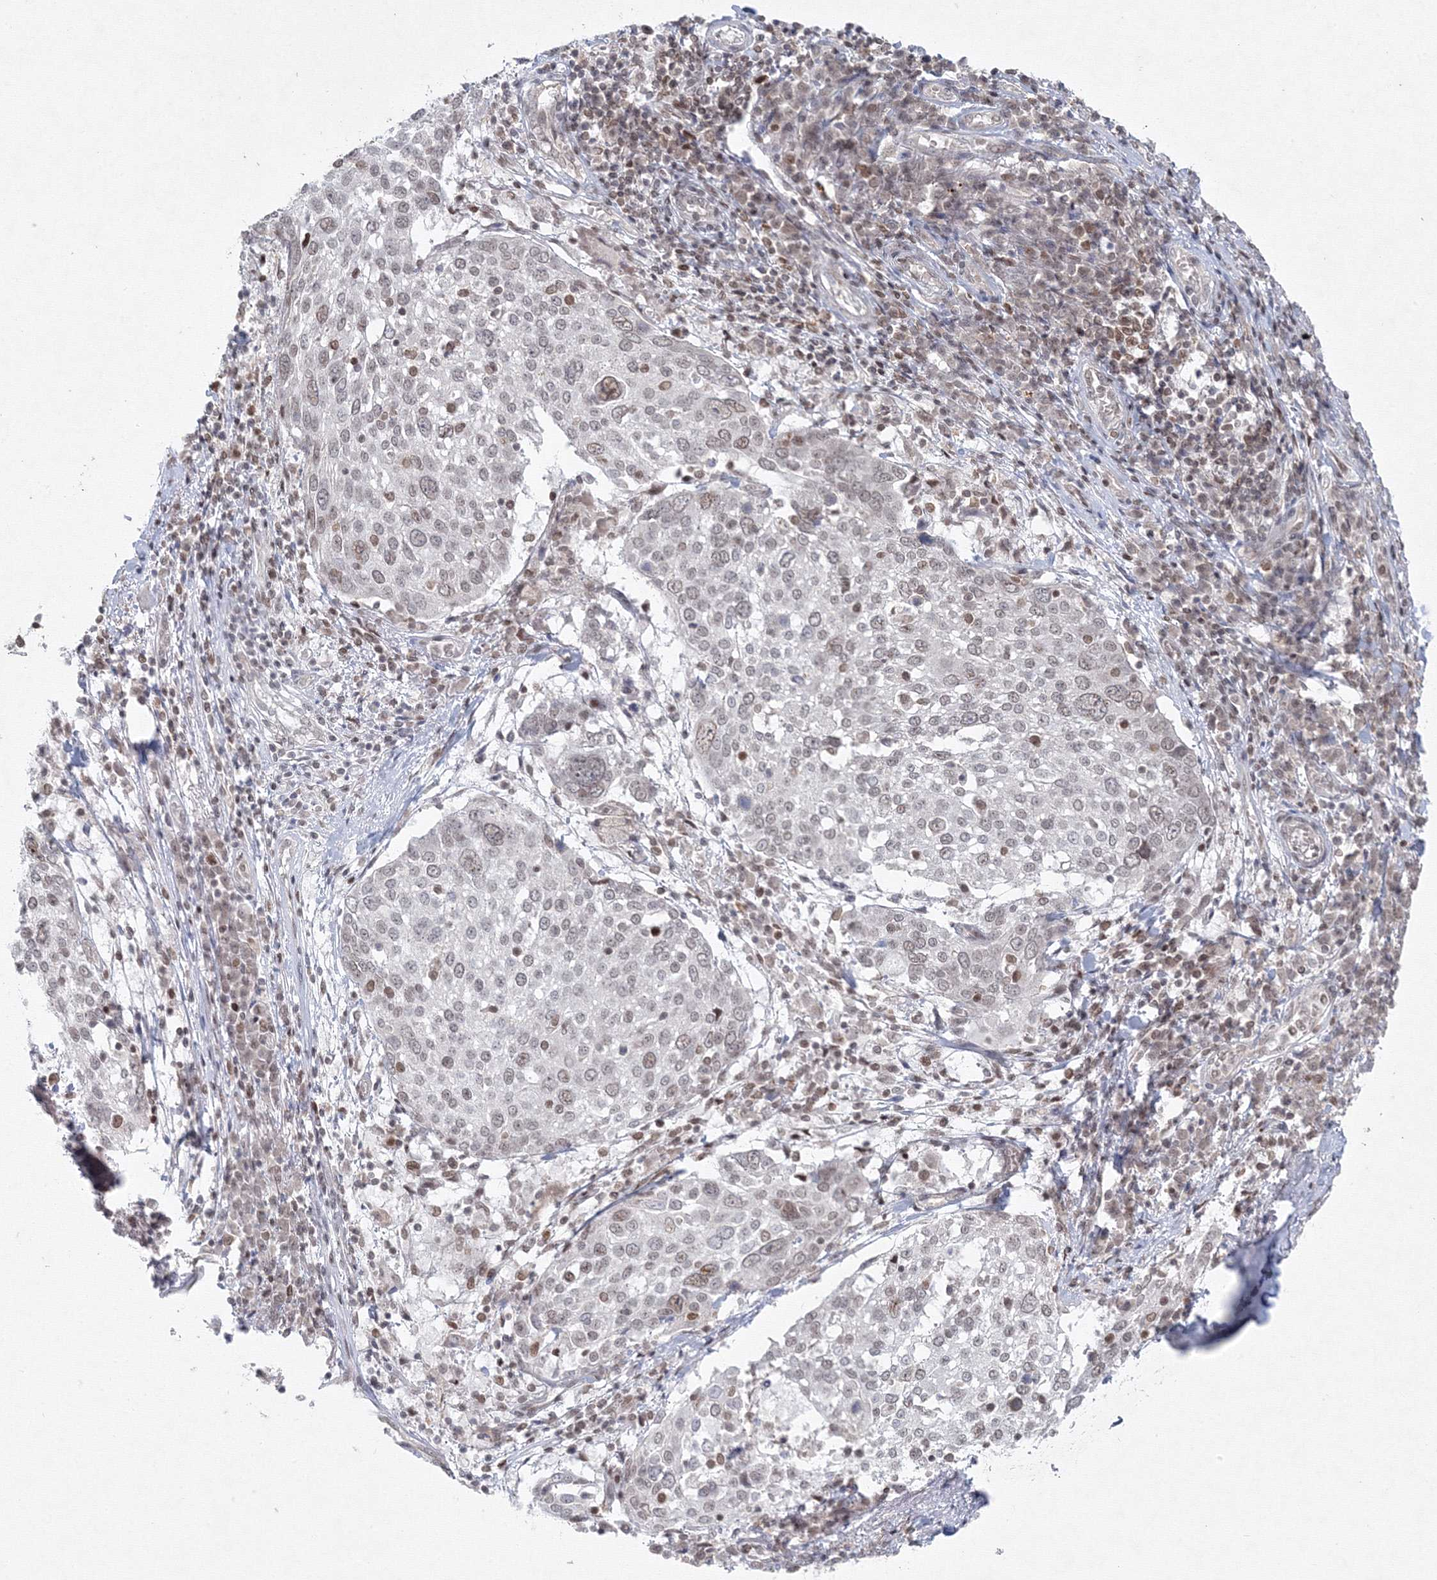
{"staining": {"intensity": "weak", "quantity": "<25%", "location": "nuclear"}, "tissue": "lung cancer", "cell_type": "Tumor cells", "image_type": "cancer", "snomed": [{"axis": "morphology", "description": "Squamous cell carcinoma, NOS"}, {"axis": "topography", "description": "Lung"}], "caption": "Immunohistochemical staining of human lung squamous cell carcinoma reveals no significant staining in tumor cells.", "gene": "KIF4A", "patient": {"sex": "male", "age": 65}}